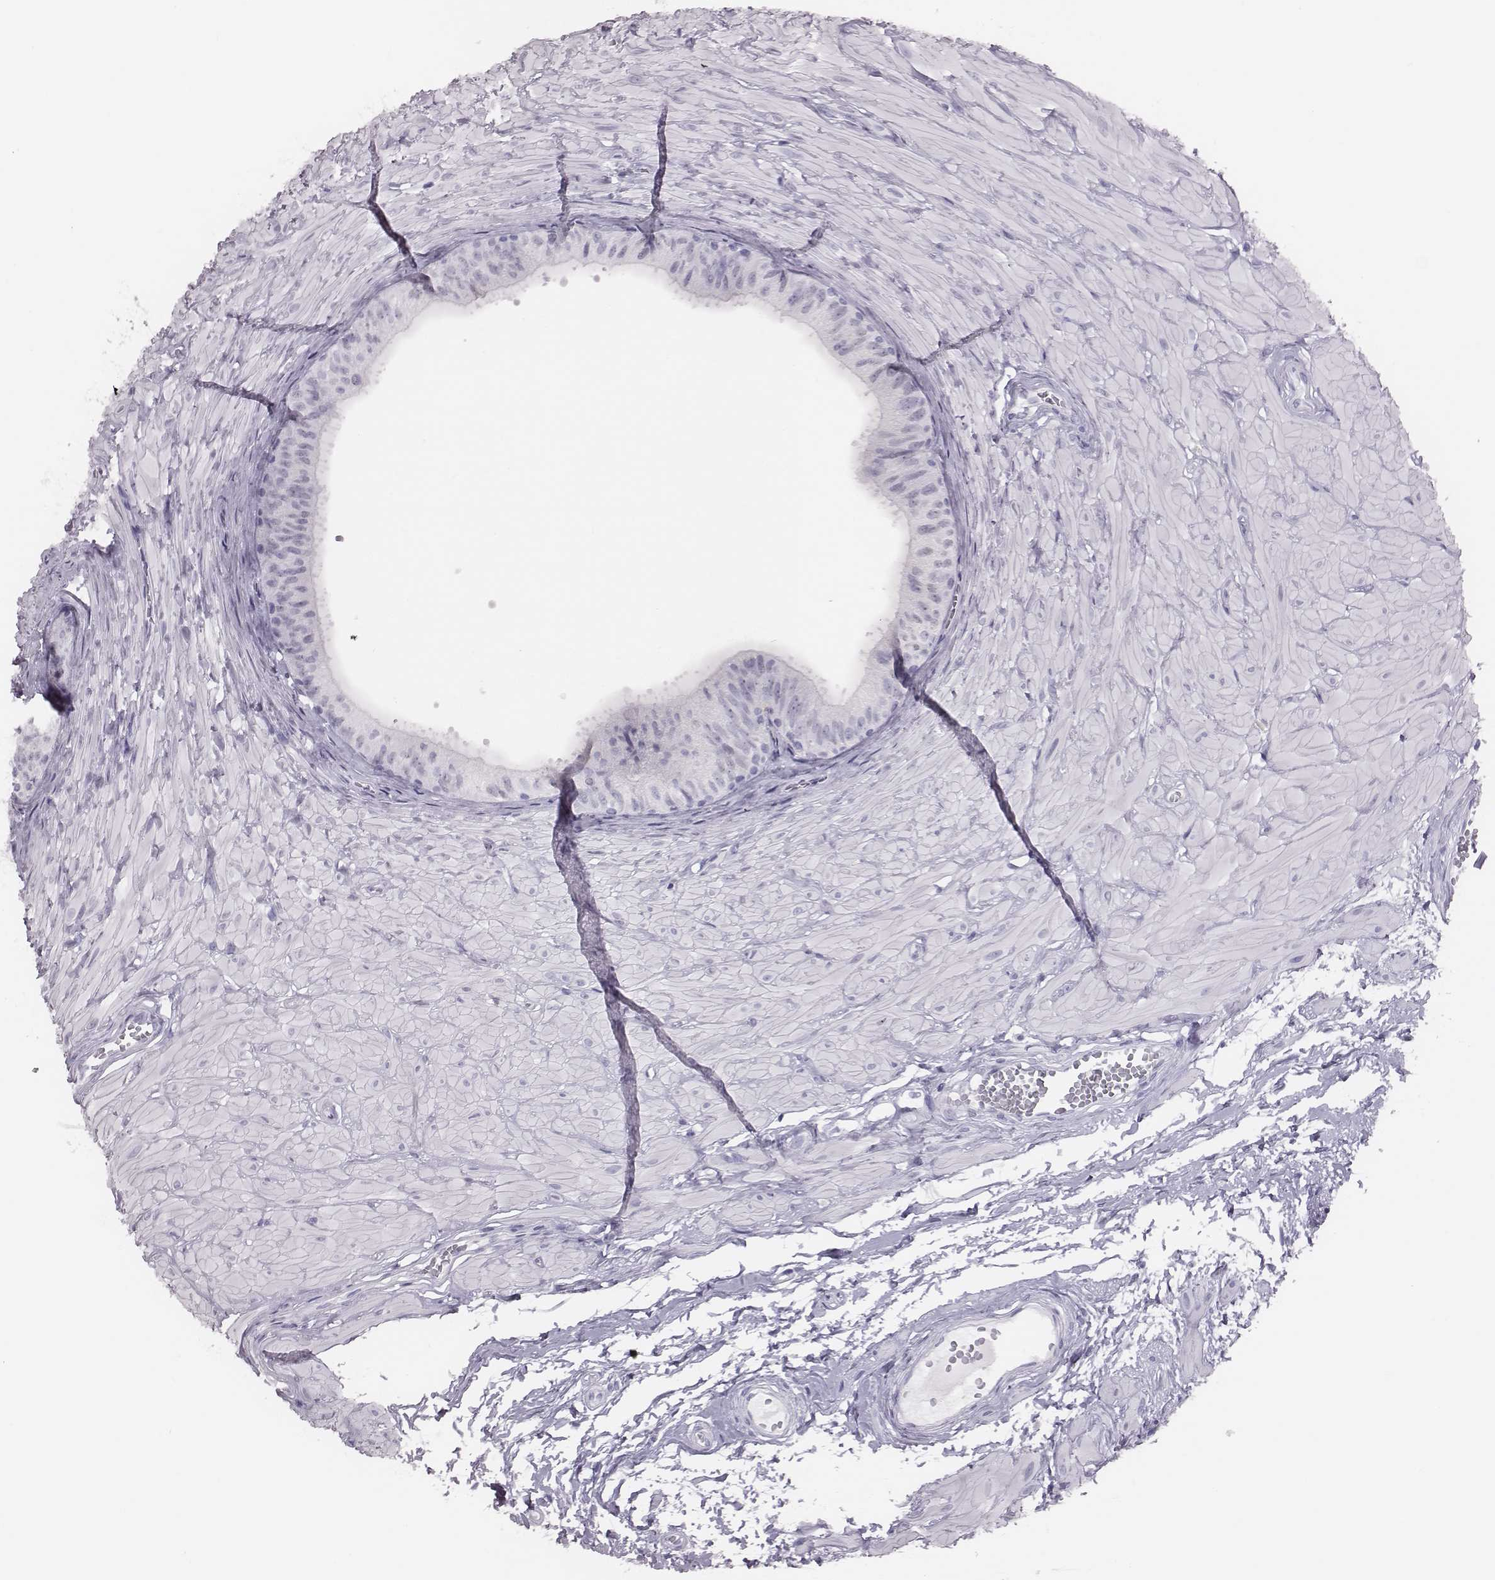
{"staining": {"intensity": "negative", "quantity": "none", "location": "none"}, "tissue": "epididymis", "cell_type": "Glandular cells", "image_type": "normal", "snomed": [{"axis": "morphology", "description": "Normal tissue, NOS"}, {"axis": "topography", "description": "Epididymis"}, {"axis": "topography", "description": "Vas deferens"}], "caption": "This is an immunohistochemistry histopathology image of benign epididymis. There is no positivity in glandular cells.", "gene": "H1", "patient": {"sex": "male", "age": 23}}